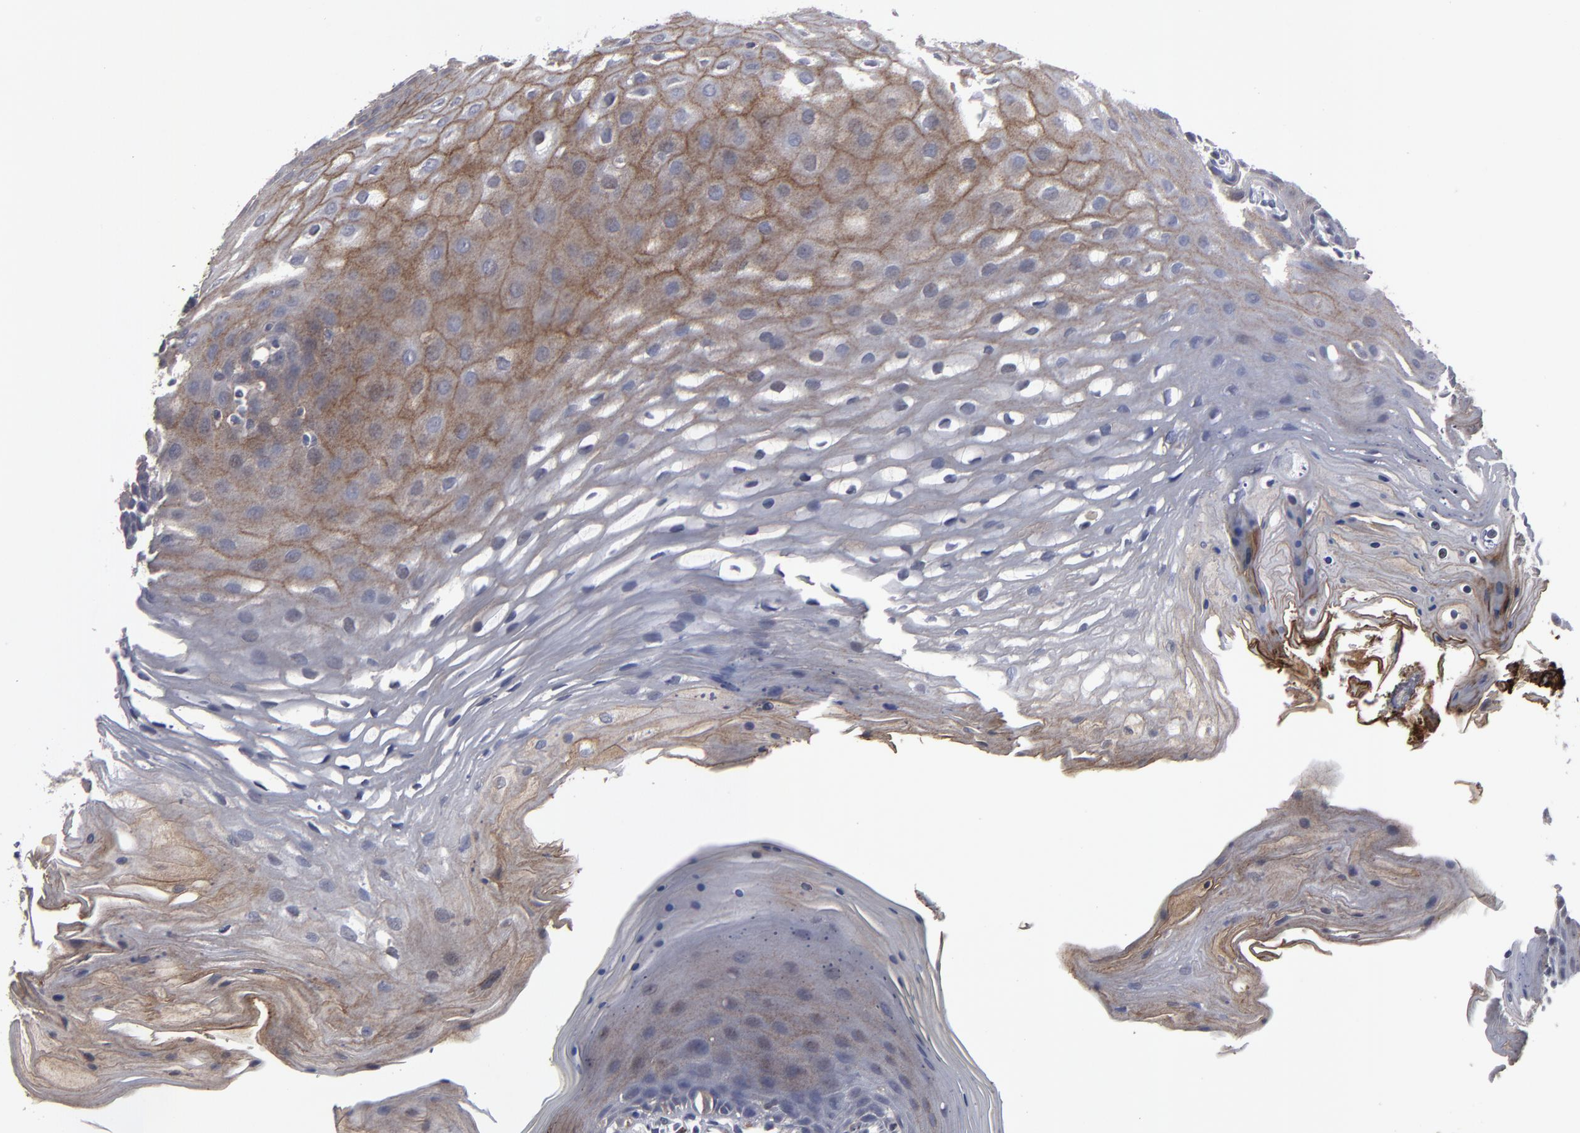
{"staining": {"intensity": "weak", "quantity": "25%-75%", "location": "cytoplasmic/membranous"}, "tissue": "oral mucosa", "cell_type": "Squamous epithelial cells", "image_type": "normal", "snomed": [{"axis": "morphology", "description": "Normal tissue, NOS"}, {"axis": "topography", "description": "Oral tissue"}], "caption": "Immunohistochemistry (IHC) photomicrograph of unremarkable oral mucosa: oral mucosa stained using IHC displays low levels of weak protein expression localized specifically in the cytoplasmic/membranous of squamous epithelial cells, appearing as a cytoplasmic/membranous brown color.", "gene": "GPM6B", "patient": {"sex": "male", "age": 62}}